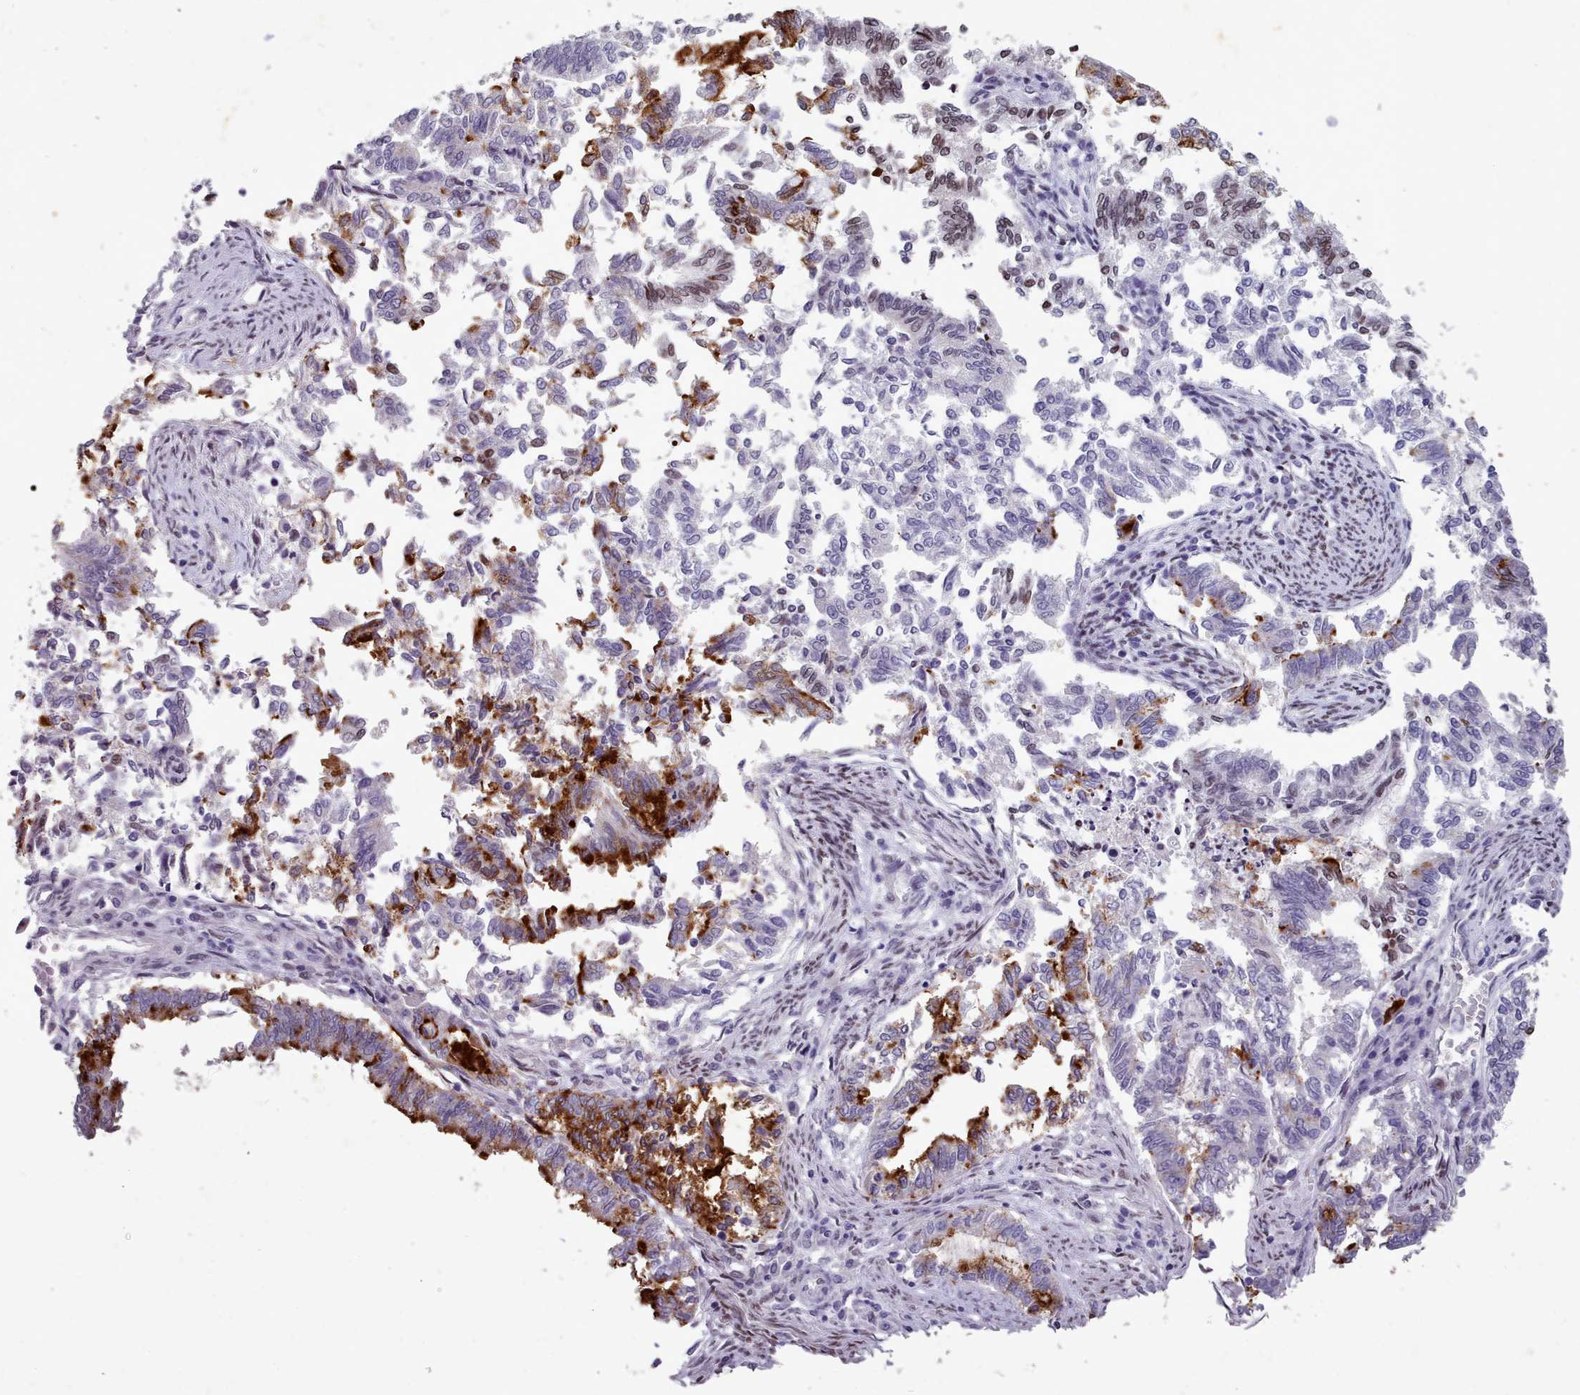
{"staining": {"intensity": "strong", "quantity": "<25%", "location": "cytoplasmic/membranous"}, "tissue": "endometrial cancer", "cell_type": "Tumor cells", "image_type": "cancer", "snomed": [{"axis": "morphology", "description": "Adenocarcinoma, NOS"}, {"axis": "topography", "description": "Endometrium"}], "caption": "A histopathology image of endometrial cancer stained for a protein reveals strong cytoplasmic/membranous brown staining in tumor cells.", "gene": "KCNT2", "patient": {"sex": "female", "age": 79}}